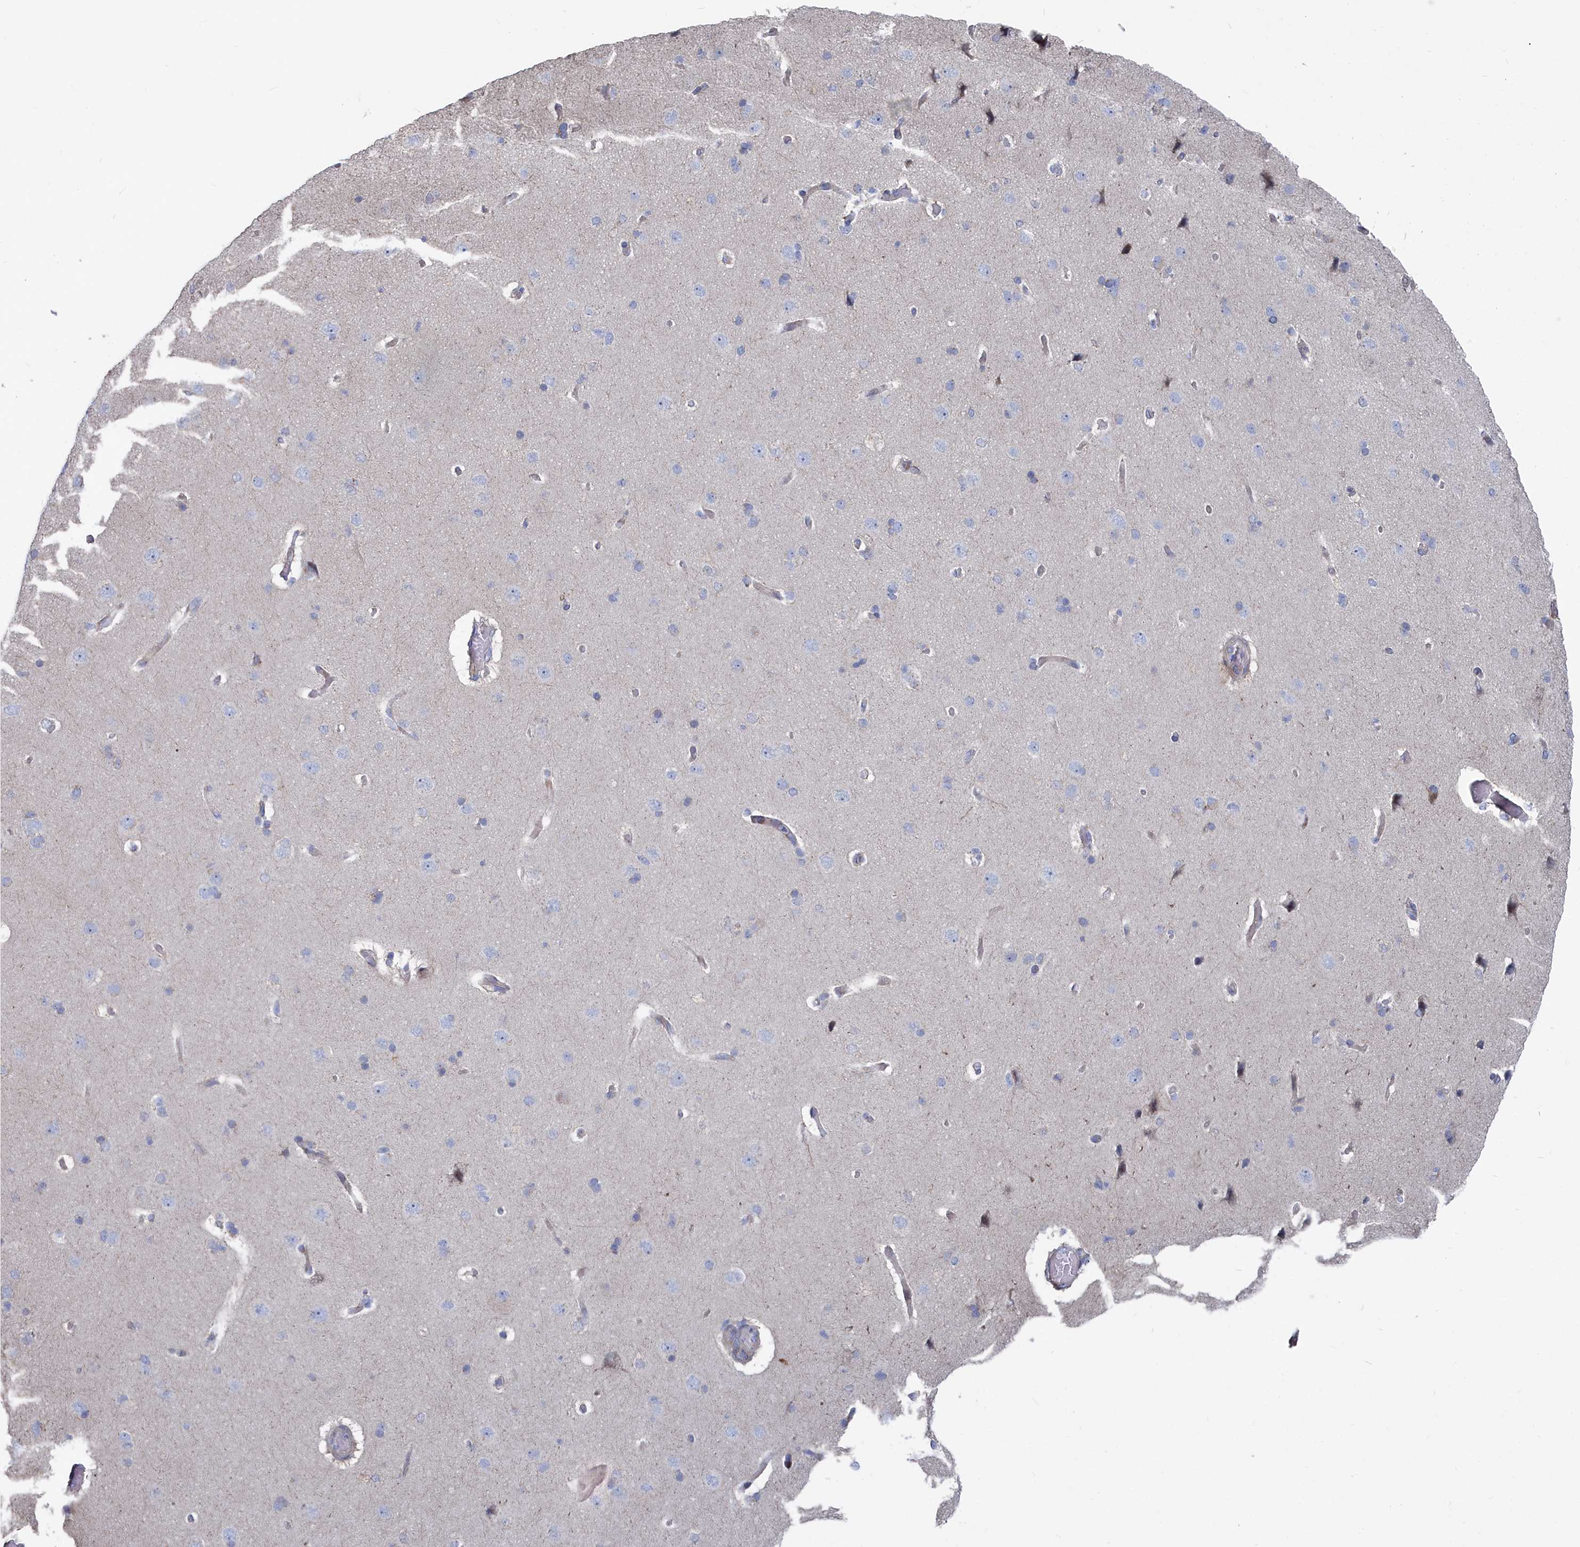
{"staining": {"intensity": "negative", "quantity": "none", "location": "none"}, "tissue": "cerebral cortex", "cell_type": "Endothelial cells", "image_type": "normal", "snomed": [{"axis": "morphology", "description": "Normal tissue, NOS"}, {"axis": "topography", "description": "Cerebral cortex"}], "caption": "A high-resolution image shows immunohistochemistry (IHC) staining of unremarkable cerebral cortex, which shows no significant positivity in endothelial cells.", "gene": "SHISAL2A", "patient": {"sex": "male", "age": 62}}